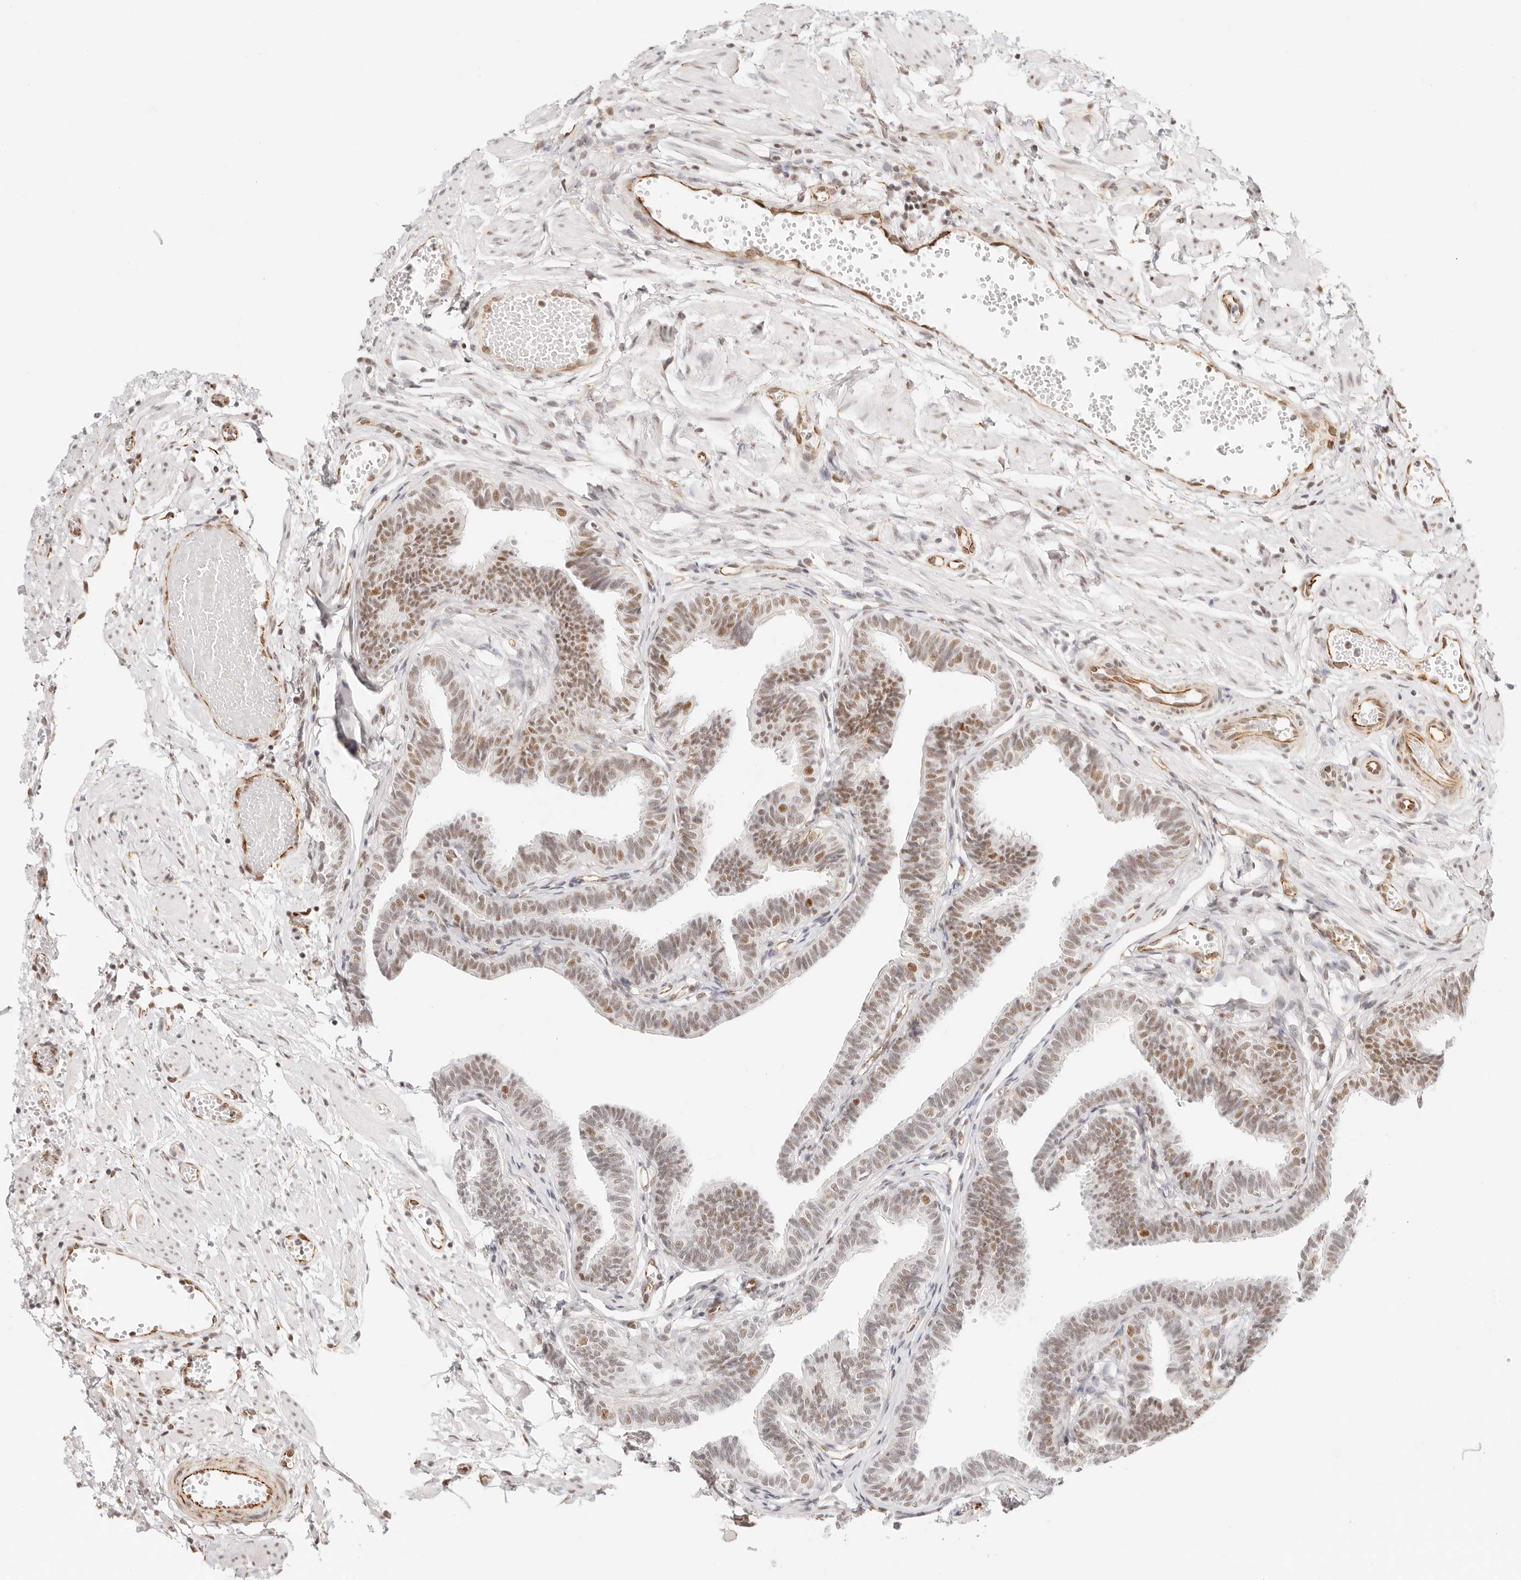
{"staining": {"intensity": "moderate", "quantity": "25%-75%", "location": "nuclear"}, "tissue": "fallopian tube", "cell_type": "Glandular cells", "image_type": "normal", "snomed": [{"axis": "morphology", "description": "Normal tissue, NOS"}, {"axis": "topography", "description": "Fallopian tube"}, {"axis": "topography", "description": "Ovary"}], "caption": "This is a histology image of immunohistochemistry staining of normal fallopian tube, which shows moderate expression in the nuclear of glandular cells.", "gene": "ZC3H11A", "patient": {"sex": "female", "age": 23}}